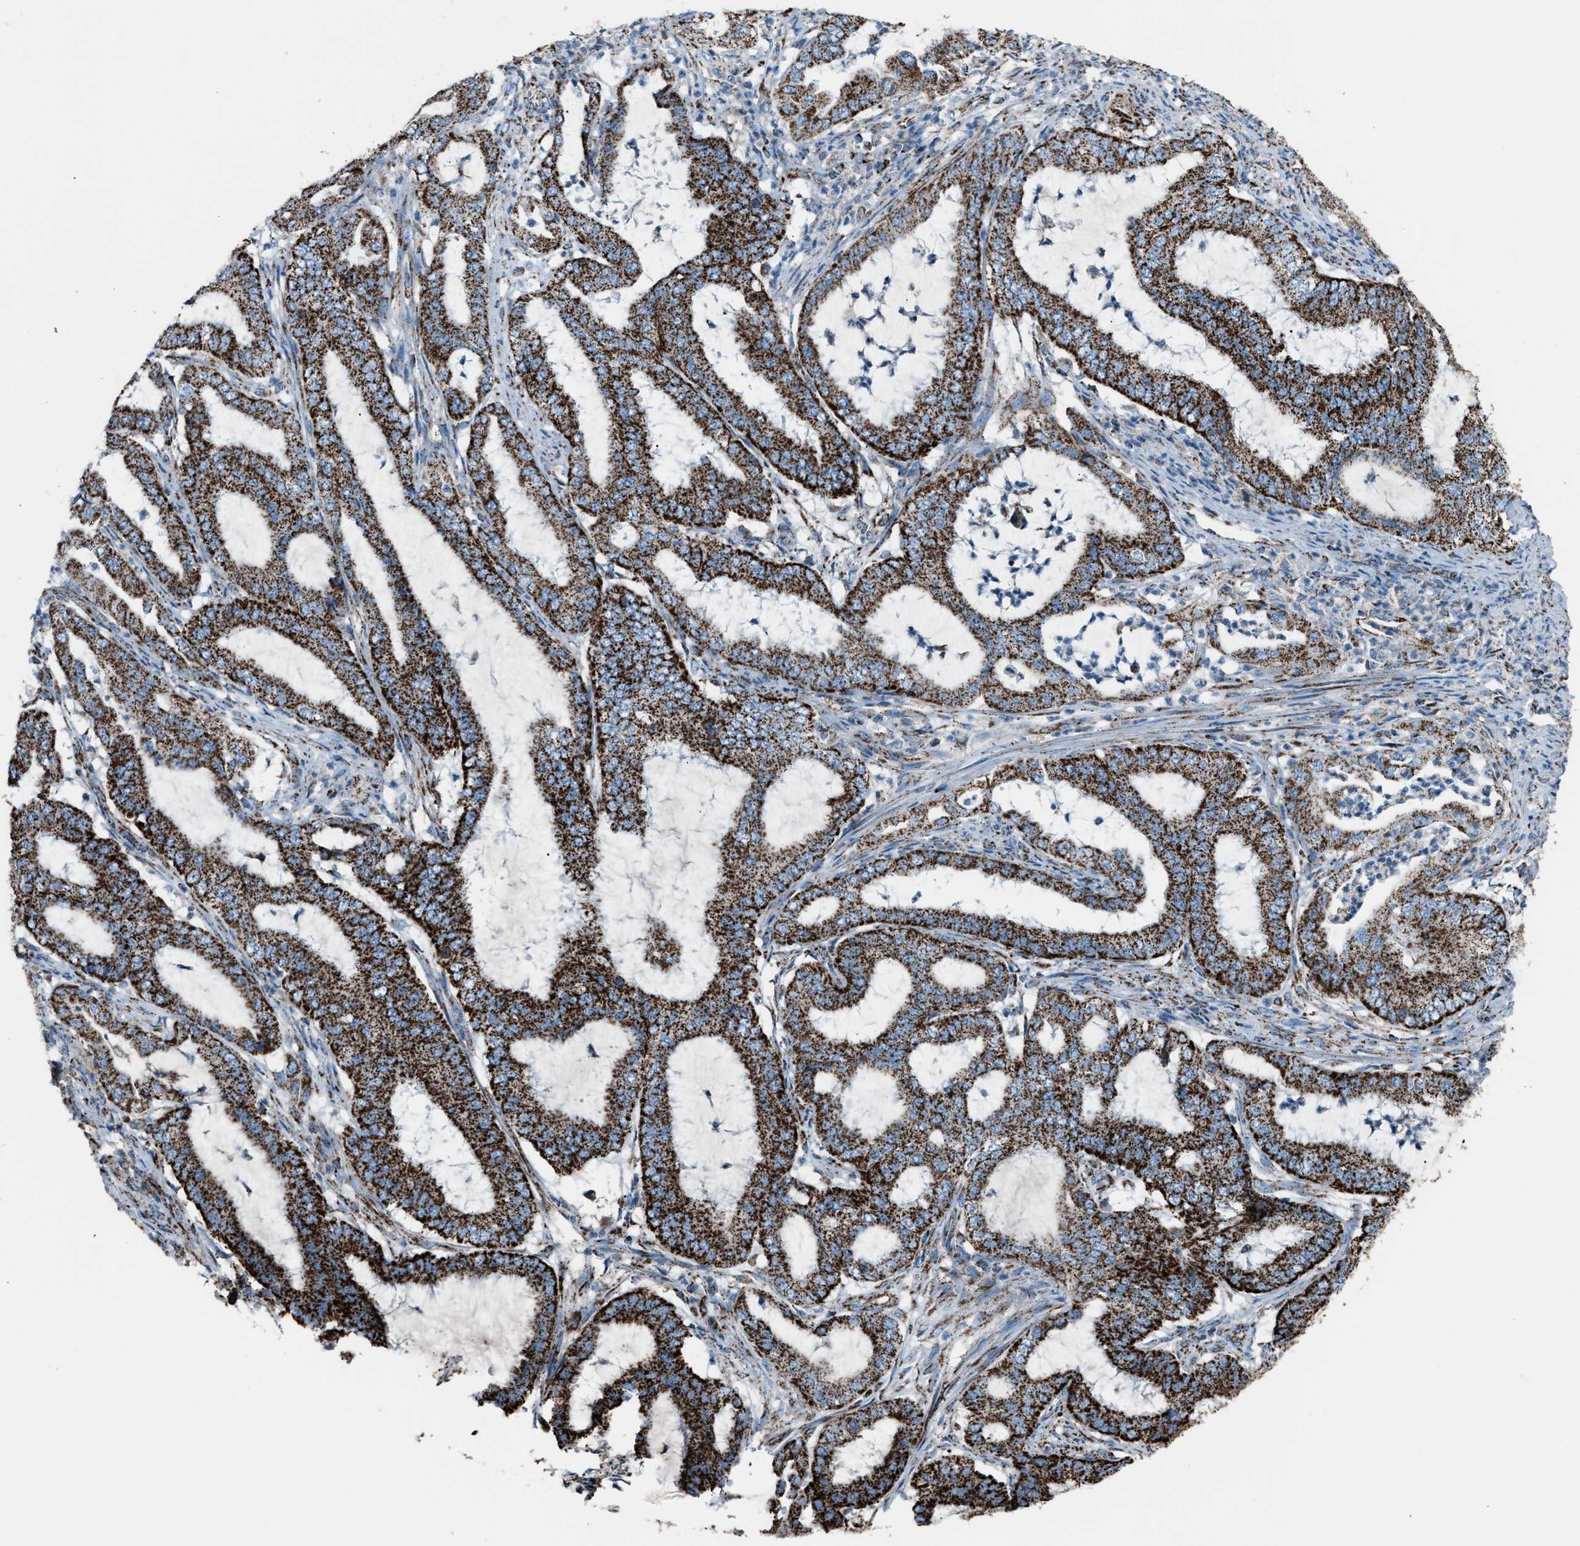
{"staining": {"intensity": "strong", "quantity": ">75%", "location": "cytoplasmic/membranous"}, "tissue": "endometrial cancer", "cell_type": "Tumor cells", "image_type": "cancer", "snomed": [{"axis": "morphology", "description": "Adenocarcinoma, NOS"}, {"axis": "topography", "description": "Endometrium"}], "caption": "Immunohistochemistry (IHC) of human endometrial adenocarcinoma shows high levels of strong cytoplasmic/membranous staining in approximately >75% of tumor cells. Using DAB (brown) and hematoxylin (blue) stains, captured at high magnification using brightfield microscopy.", "gene": "MDH2", "patient": {"sex": "female", "age": 51}}